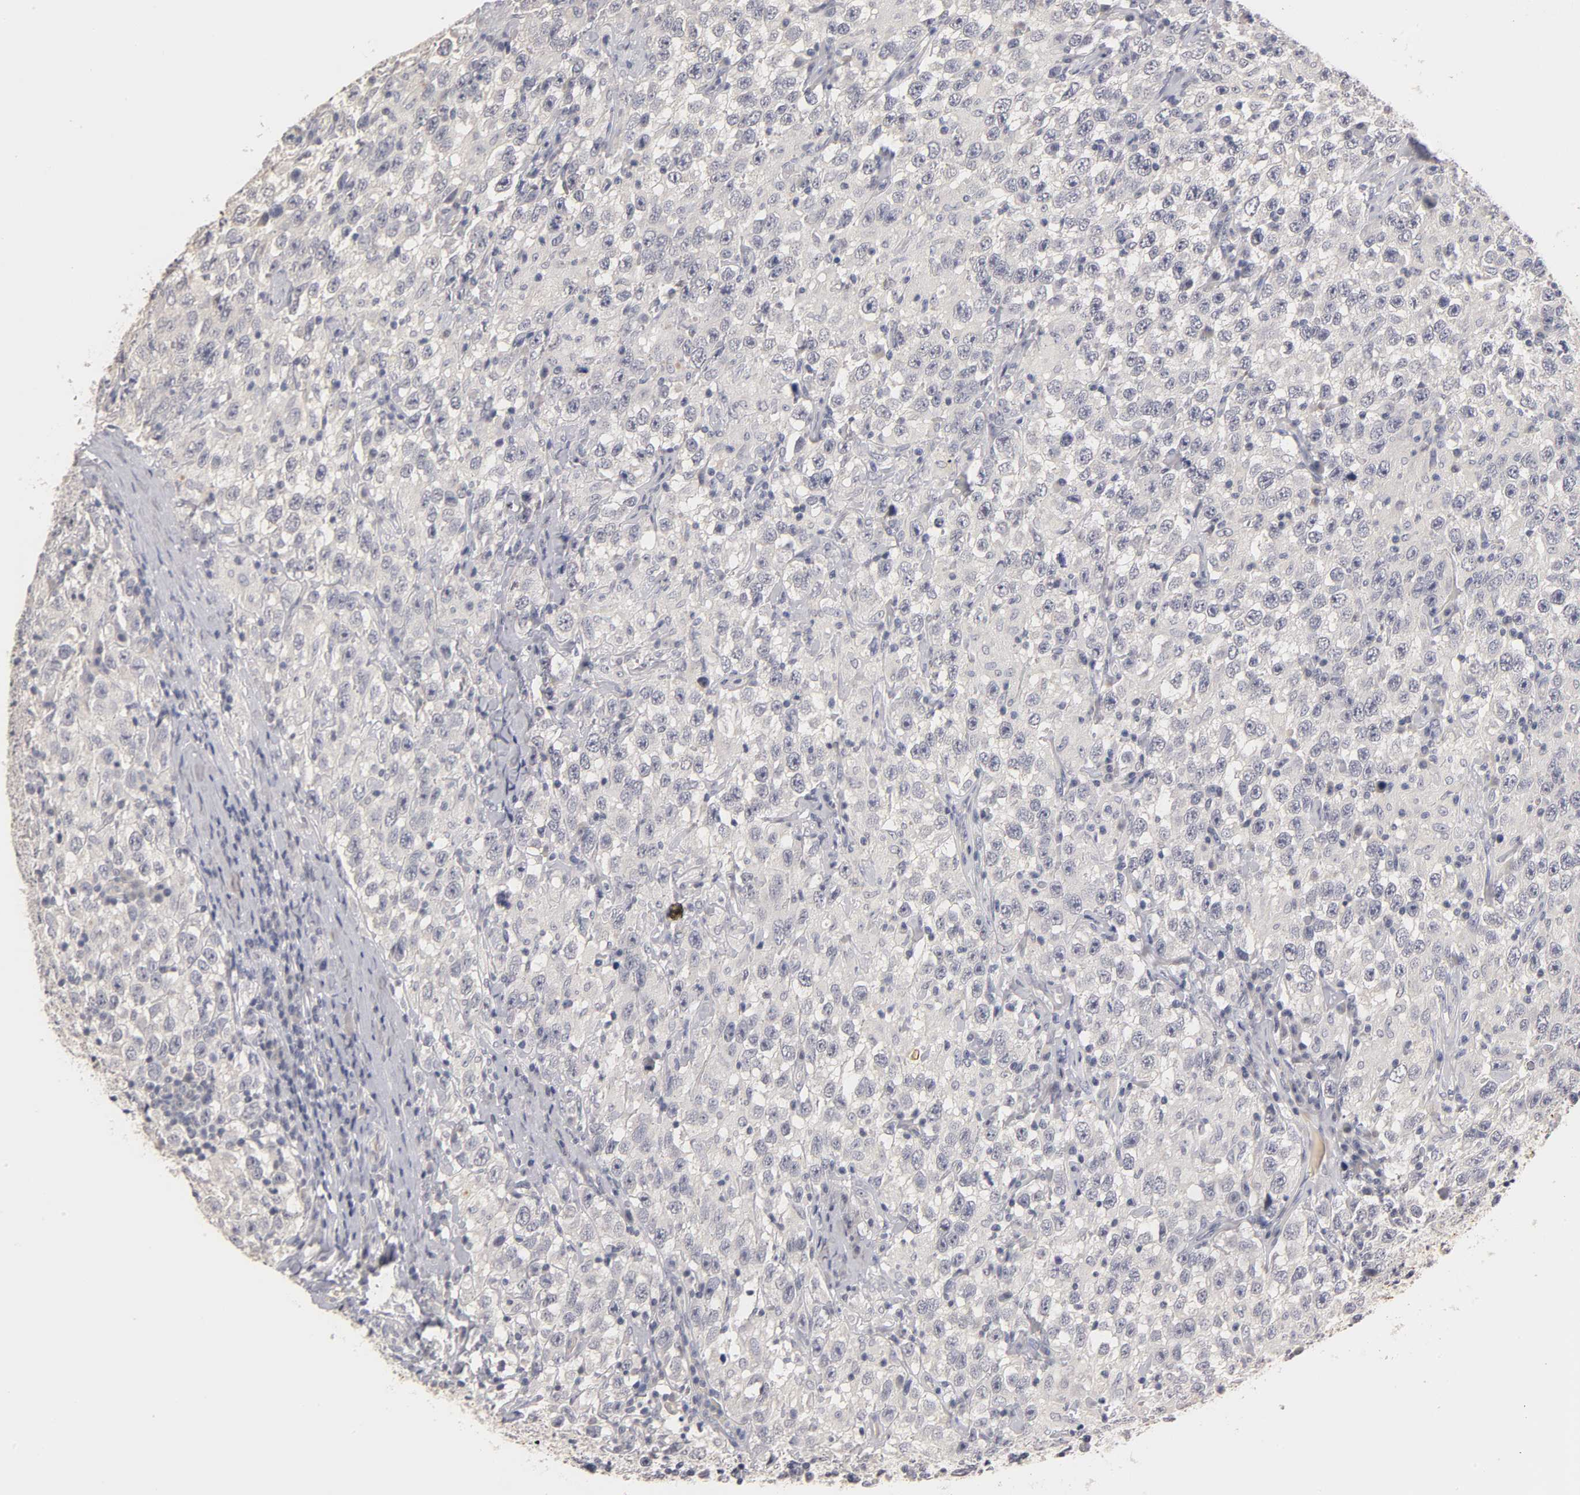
{"staining": {"intensity": "negative", "quantity": "none", "location": "none"}, "tissue": "testis cancer", "cell_type": "Tumor cells", "image_type": "cancer", "snomed": [{"axis": "morphology", "description": "Seminoma, NOS"}, {"axis": "topography", "description": "Testis"}], "caption": "Testis cancer was stained to show a protein in brown. There is no significant expression in tumor cells.", "gene": "OVOL1", "patient": {"sex": "male", "age": 41}}